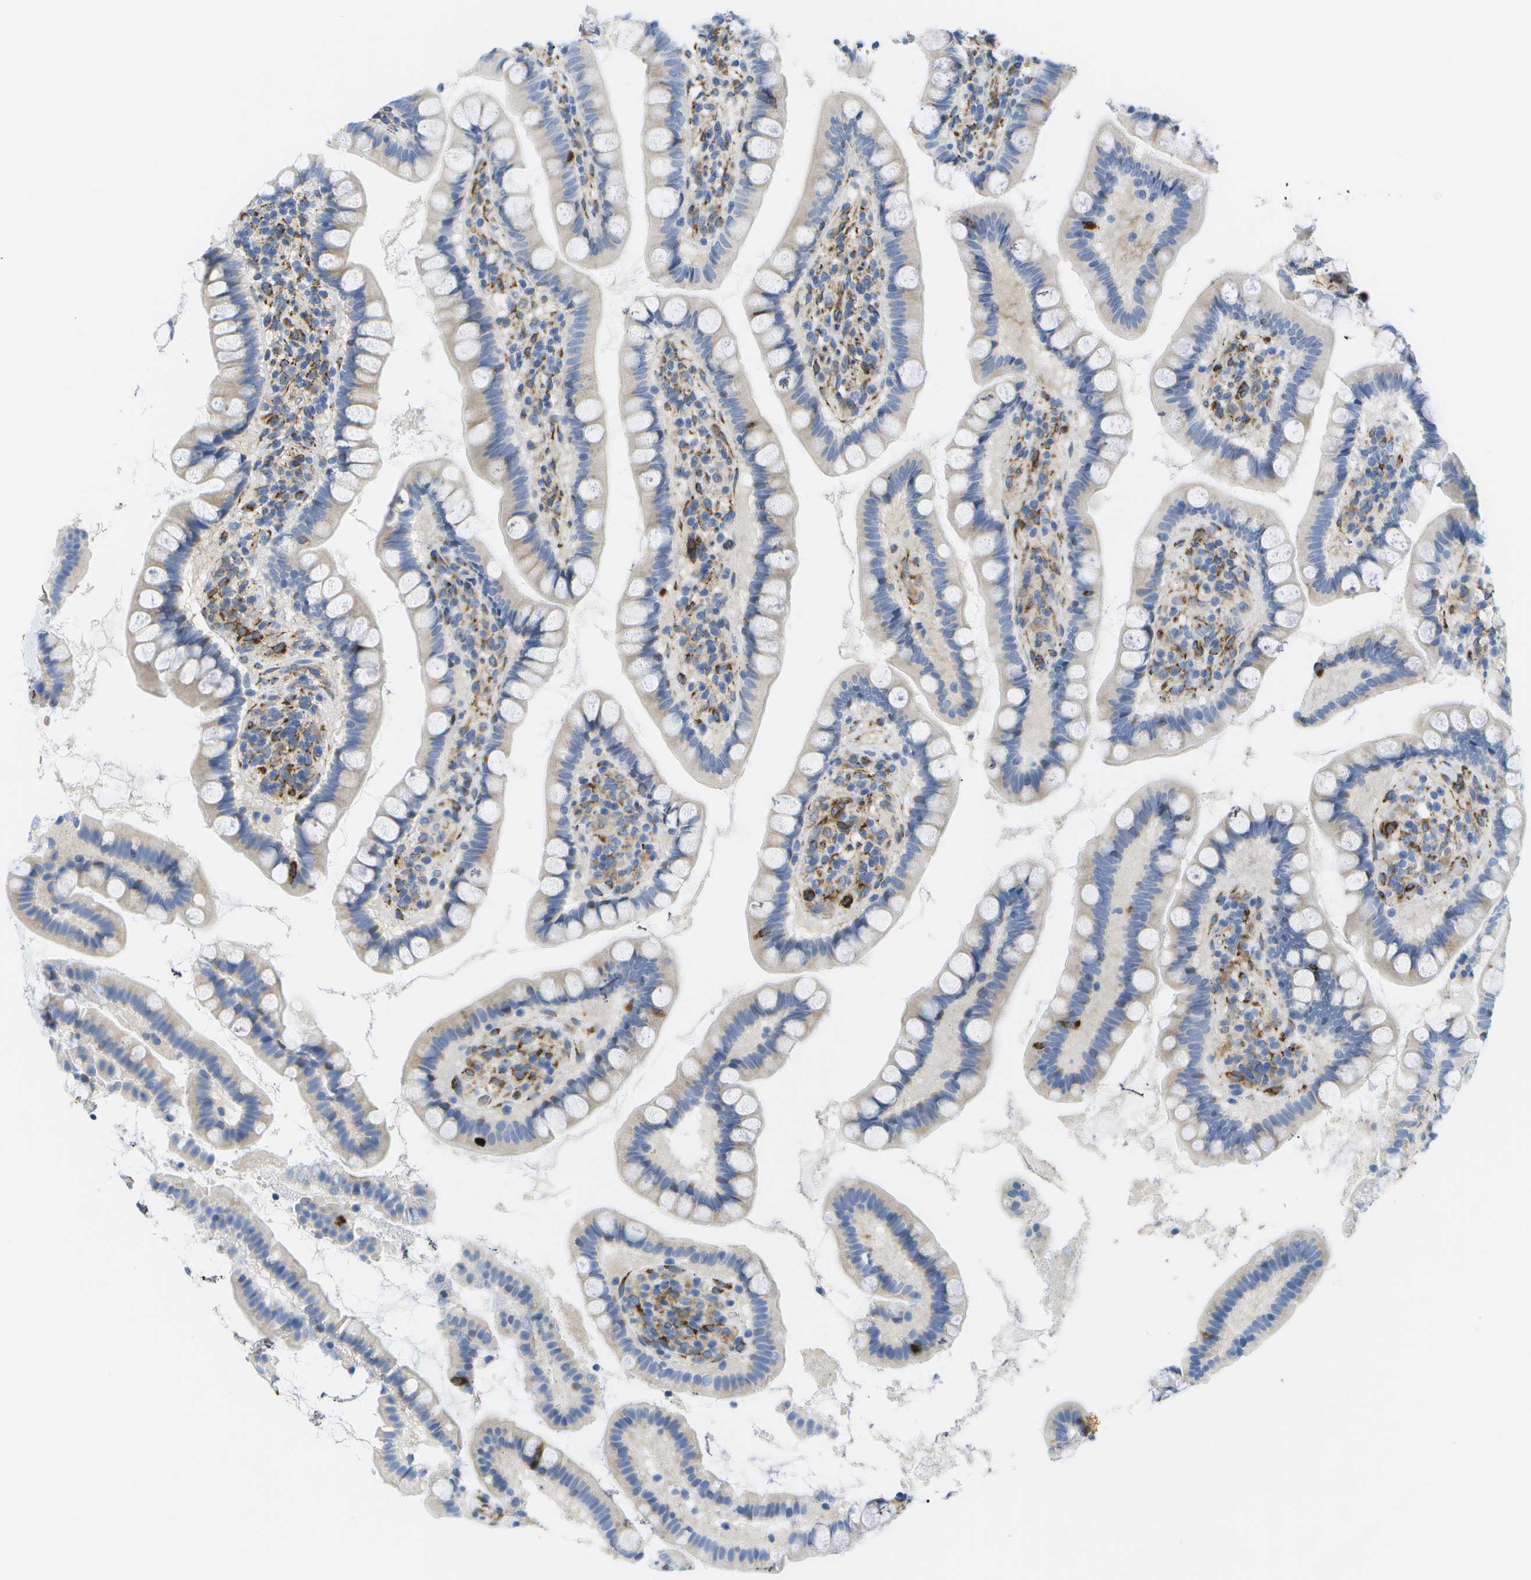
{"staining": {"intensity": "moderate", "quantity": "<25%", "location": "cytoplasmic/membranous"}, "tissue": "small intestine", "cell_type": "Glandular cells", "image_type": "normal", "snomed": [{"axis": "morphology", "description": "Normal tissue, NOS"}, {"axis": "topography", "description": "Small intestine"}], "caption": "About <25% of glandular cells in benign small intestine display moderate cytoplasmic/membranous protein staining as visualized by brown immunohistochemical staining.", "gene": "ZDHHC17", "patient": {"sex": "female", "age": 84}}